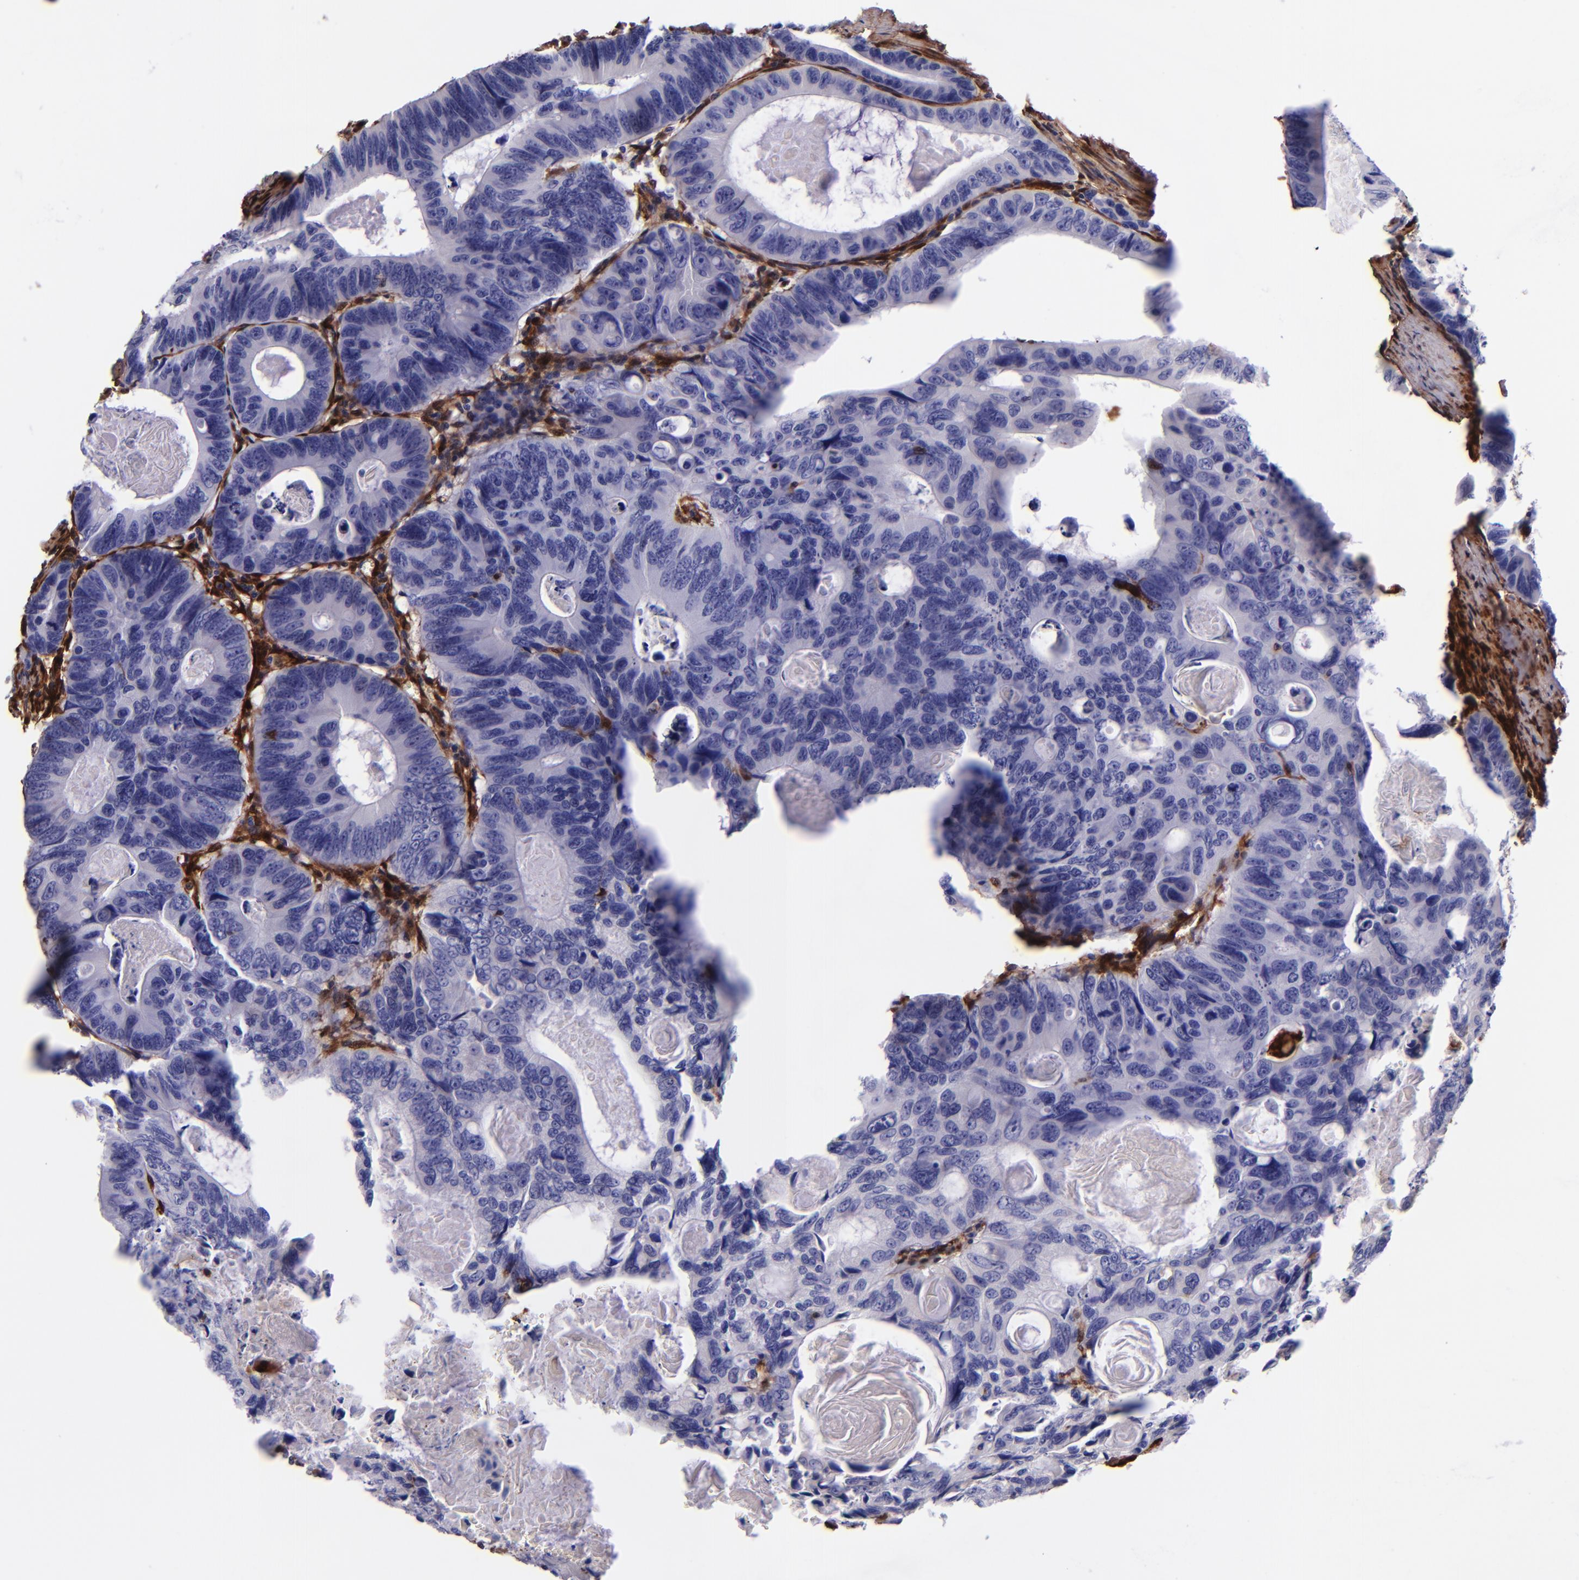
{"staining": {"intensity": "negative", "quantity": "none", "location": "none"}, "tissue": "colorectal cancer", "cell_type": "Tumor cells", "image_type": "cancer", "snomed": [{"axis": "morphology", "description": "Adenocarcinoma, NOS"}, {"axis": "topography", "description": "Colon"}], "caption": "Immunohistochemical staining of colorectal adenocarcinoma reveals no significant expression in tumor cells. The staining is performed using DAB brown chromogen with nuclei counter-stained in using hematoxylin.", "gene": "LGALS1", "patient": {"sex": "female", "age": 55}}